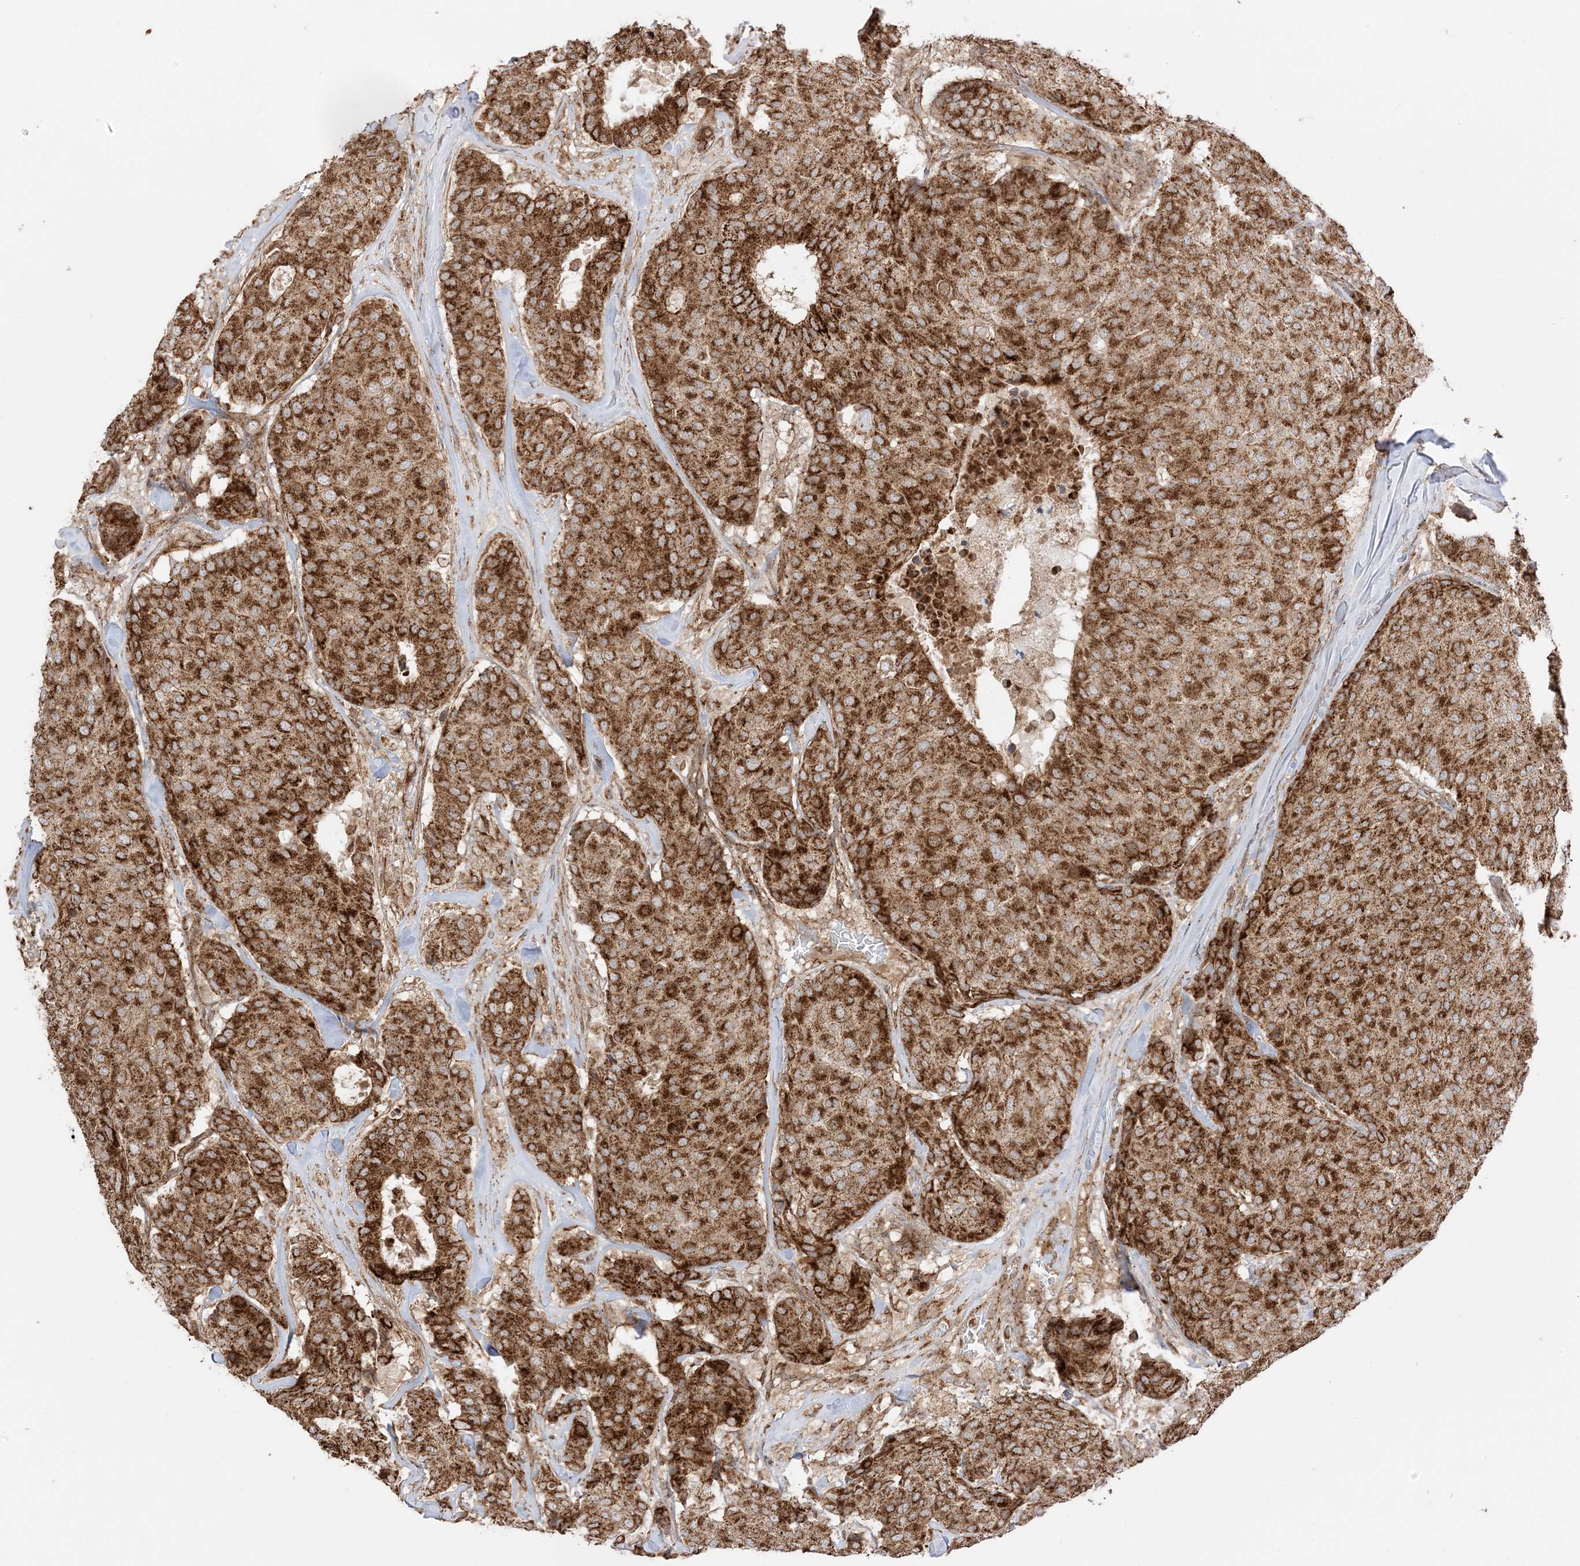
{"staining": {"intensity": "strong", "quantity": ">75%", "location": "cytoplasmic/membranous"}, "tissue": "breast cancer", "cell_type": "Tumor cells", "image_type": "cancer", "snomed": [{"axis": "morphology", "description": "Duct carcinoma"}, {"axis": "topography", "description": "Breast"}], "caption": "A high amount of strong cytoplasmic/membranous staining is appreciated in about >75% of tumor cells in breast infiltrating ductal carcinoma tissue.", "gene": "N4BP3", "patient": {"sex": "female", "age": 75}}